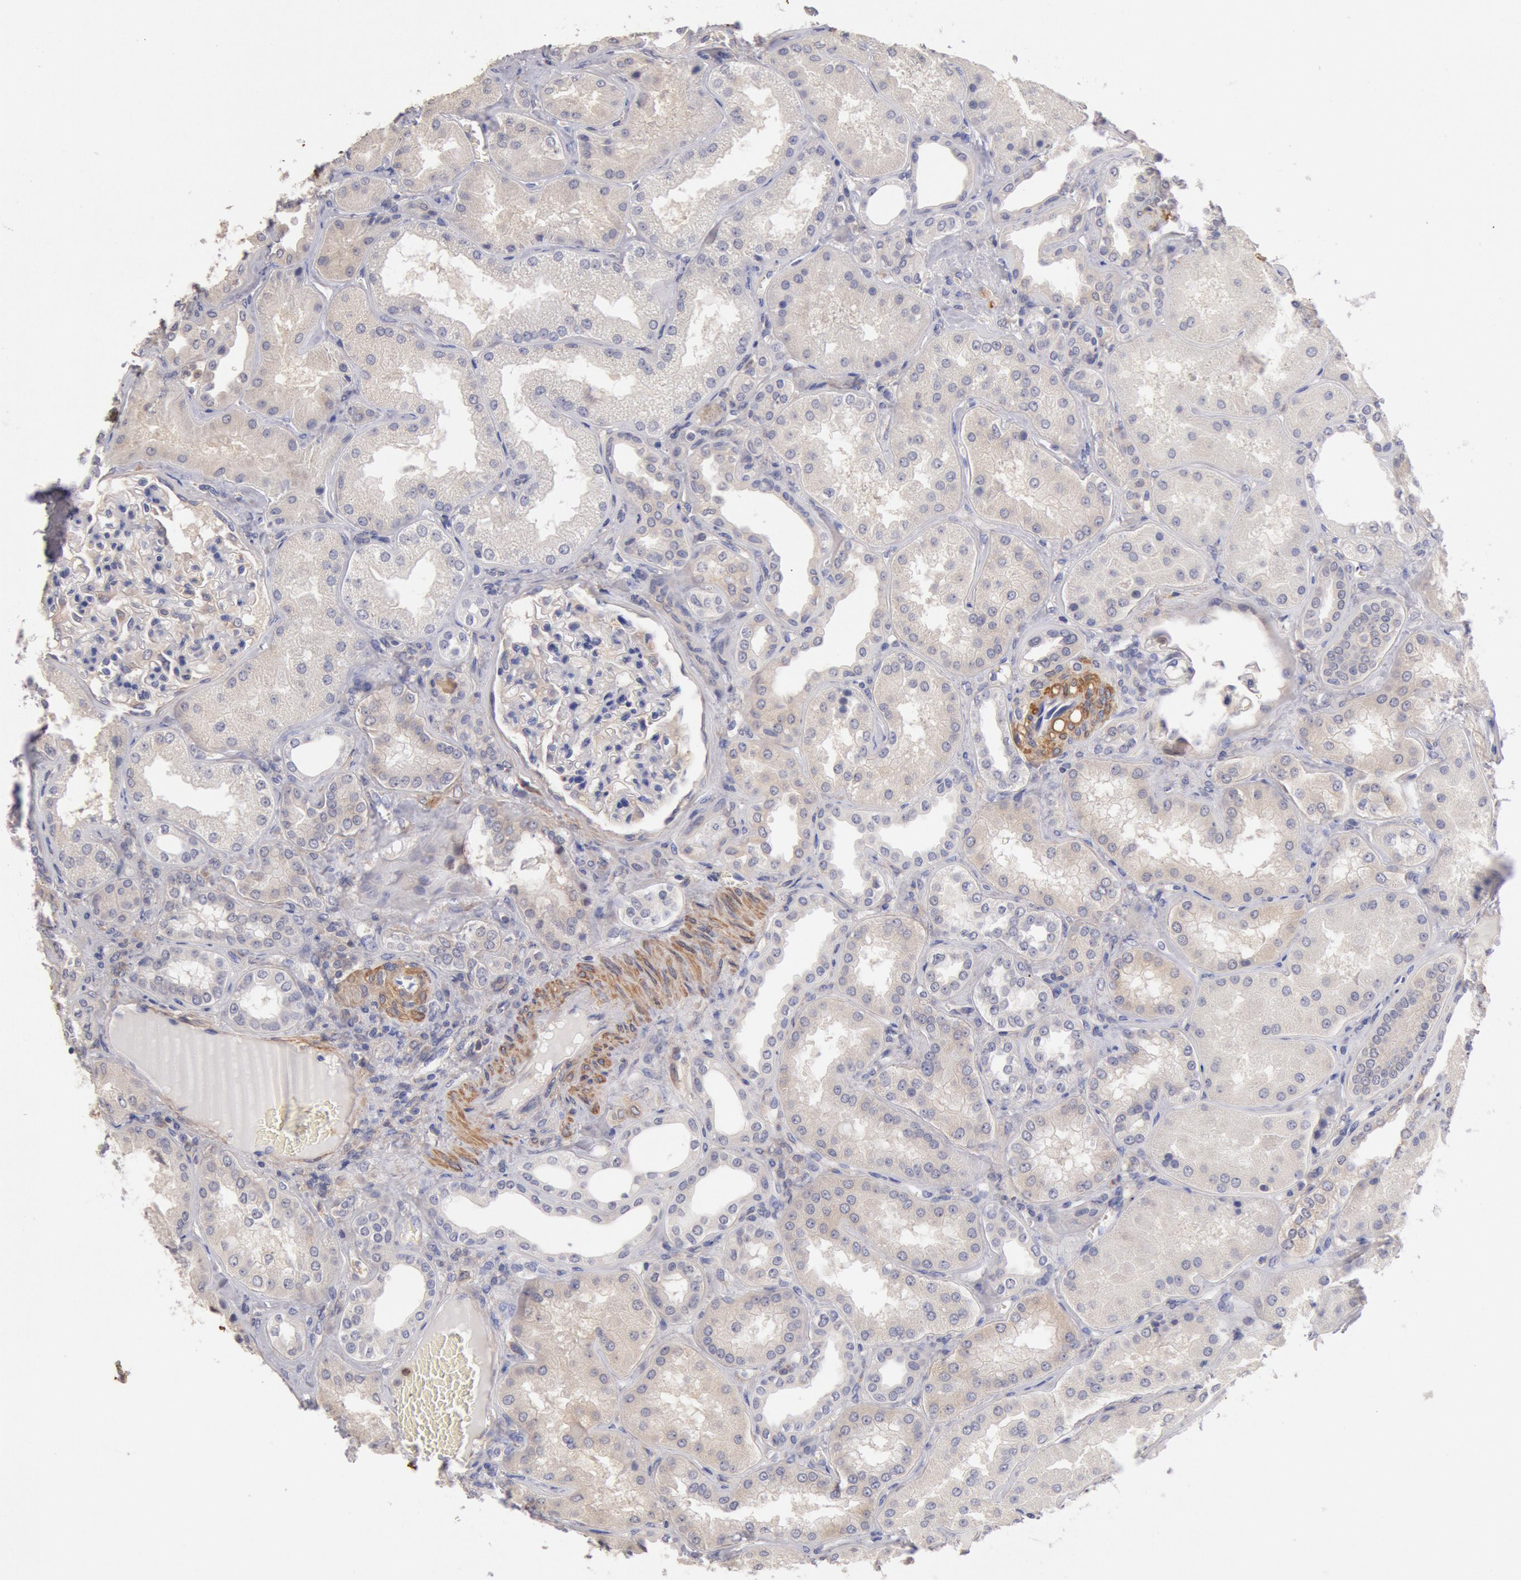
{"staining": {"intensity": "weak", "quantity": "<25%", "location": "cytoplasmic/membranous"}, "tissue": "kidney", "cell_type": "Cells in glomeruli", "image_type": "normal", "snomed": [{"axis": "morphology", "description": "Normal tissue, NOS"}, {"axis": "topography", "description": "Kidney"}], "caption": "Immunohistochemistry of unremarkable human kidney exhibits no staining in cells in glomeruli.", "gene": "TMED8", "patient": {"sex": "female", "age": 56}}